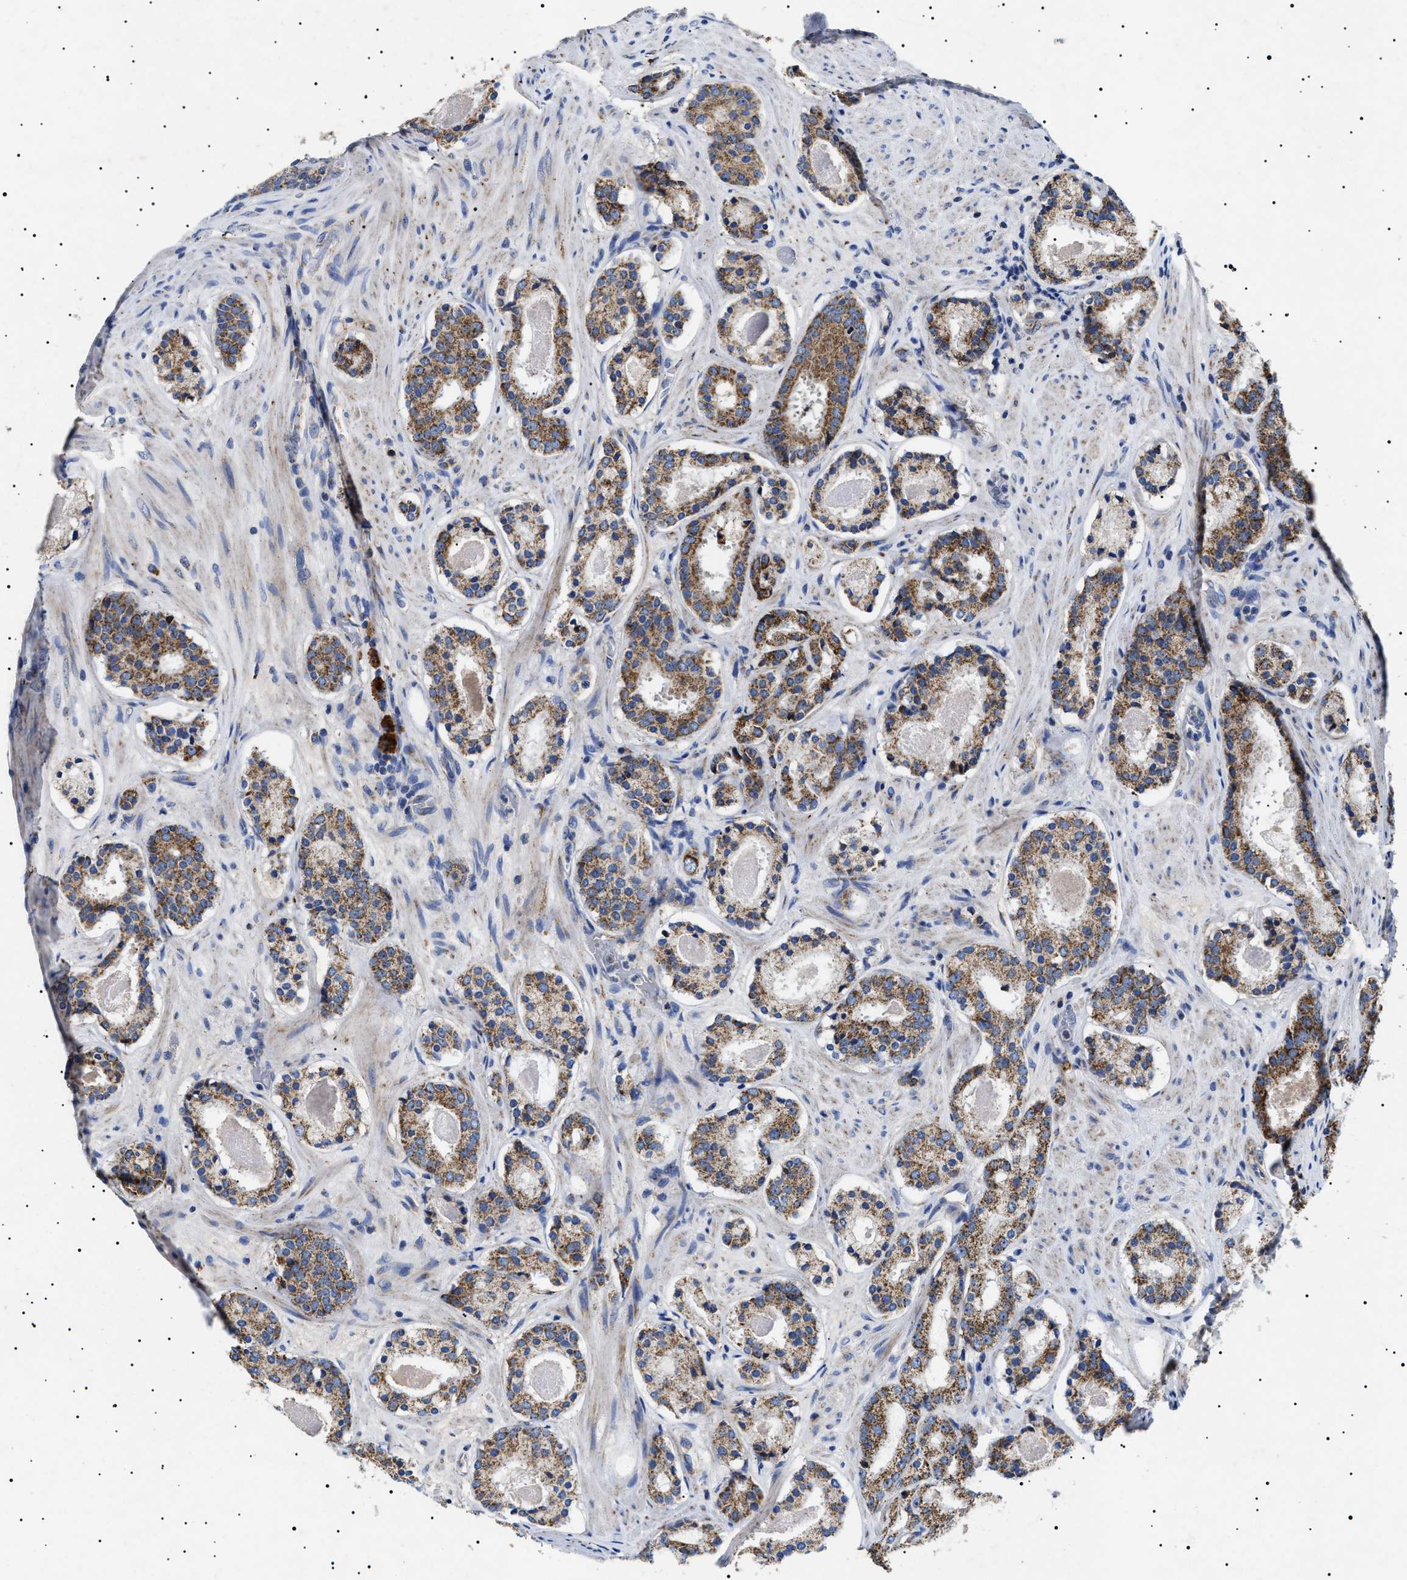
{"staining": {"intensity": "strong", "quantity": ">75%", "location": "cytoplasmic/membranous"}, "tissue": "prostate cancer", "cell_type": "Tumor cells", "image_type": "cancer", "snomed": [{"axis": "morphology", "description": "Adenocarcinoma, Low grade"}, {"axis": "topography", "description": "Prostate"}], "caption": "The histopathology image shows immunohistochemical staining of prostate cancer (low-grade adenocarcinoma). There is strong cytoplasmic/membranous expression is present in about >75% of tumor cells. The staining was performed using DAB (3,3'-diaminobenzidine) to visualize the protein expression in brown, while the nuclei were stained in blue with hematoxylin (Magnification: 20x).", "gene": "CHRDL2", "patient": {"sex": "male", "age": 69}}